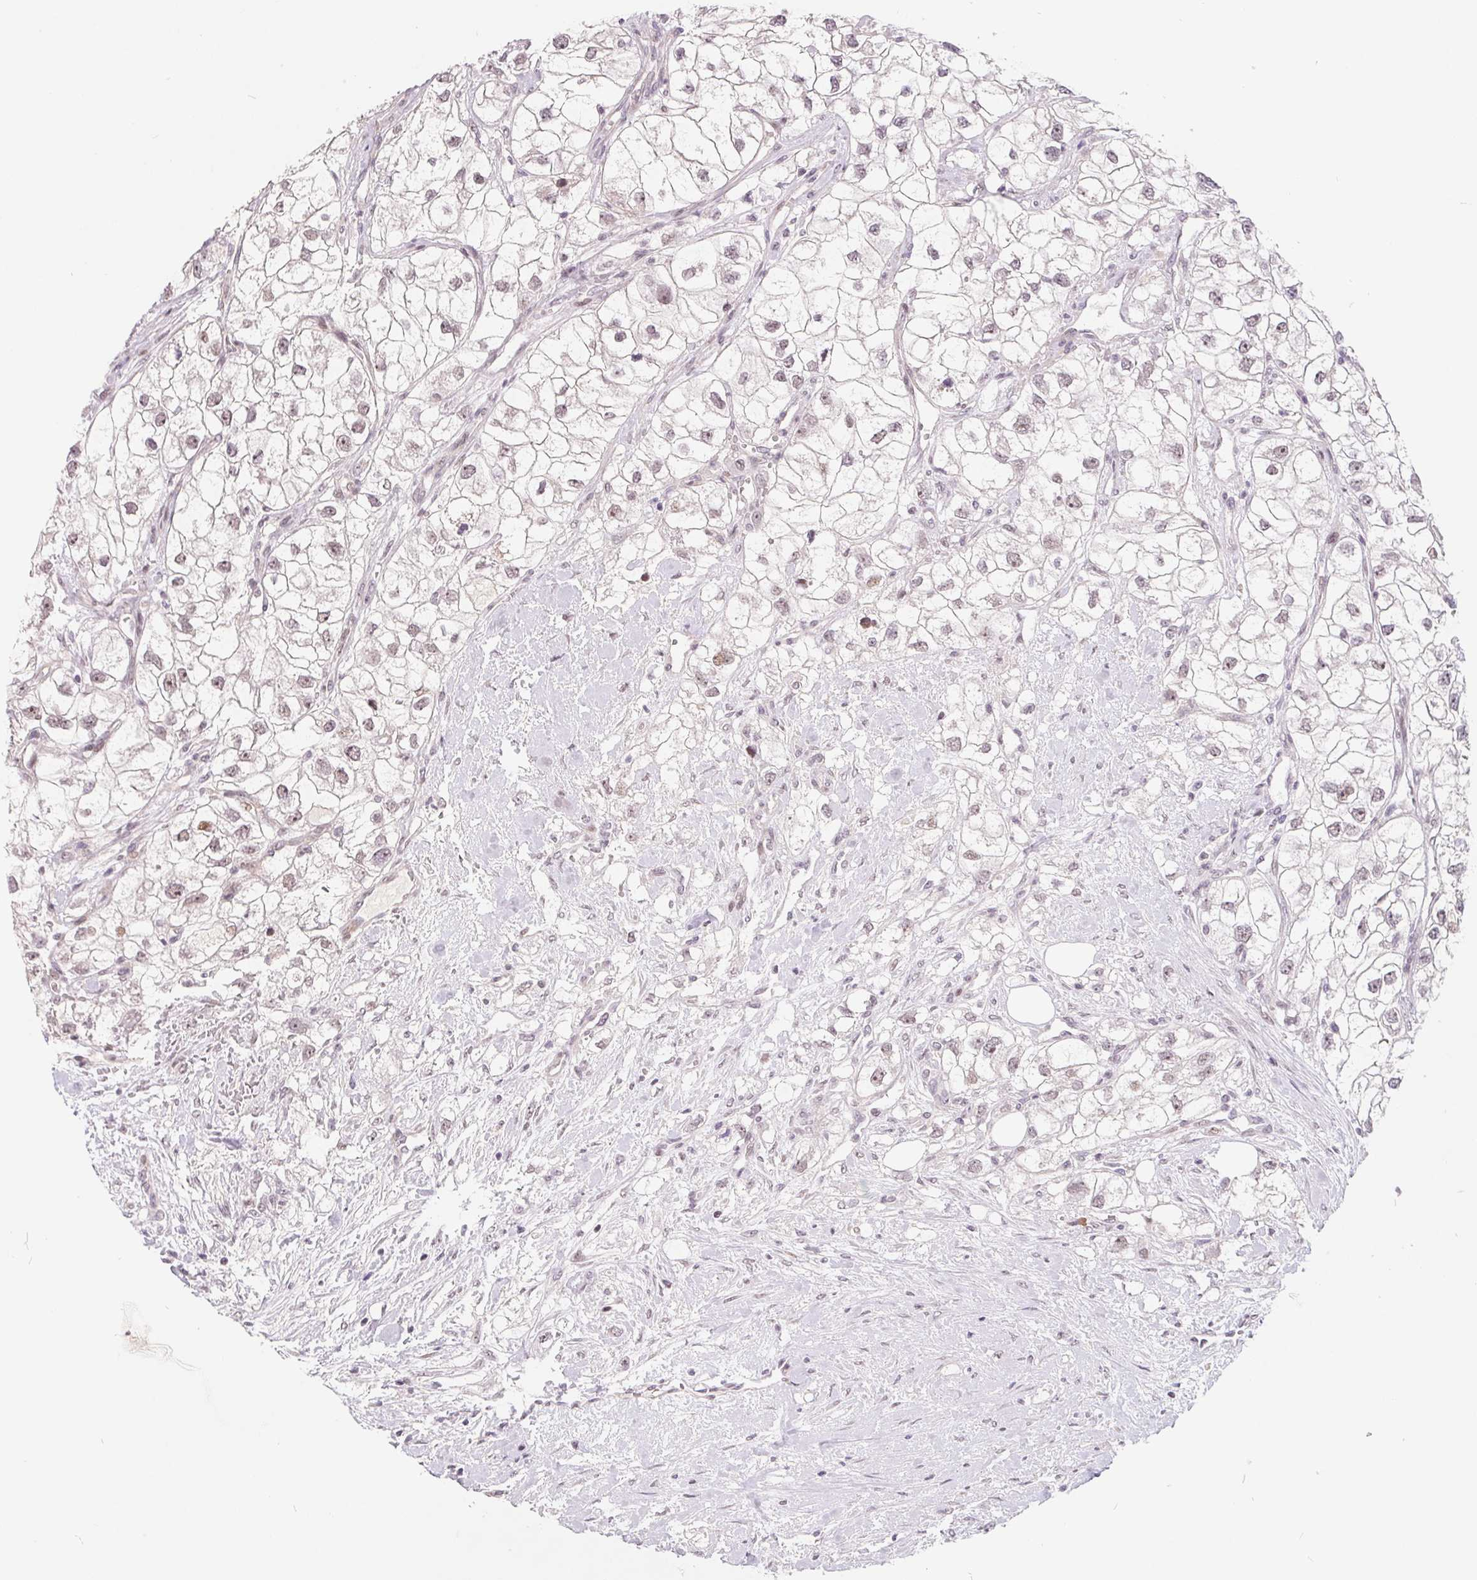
{"staining": {"intensity": "weak", "quantity": ">75%", "location": "nuclear"}, "tissue": "renal cancer", "cell_type": "Tumor cells", "image_type": "cancer", "snomed": [{"axis": "morphology", "description": "Adenocarcinoma, NOS"}, {"axis": "topography", "description": "Kidney"}], "caption": "Renal cancer stained for a protein (brown) displays weak nuclear positive expression in approximately >75% of tumor cells.", "gene": "NRG2", "patient": {"sex": "male", "age": 59}}